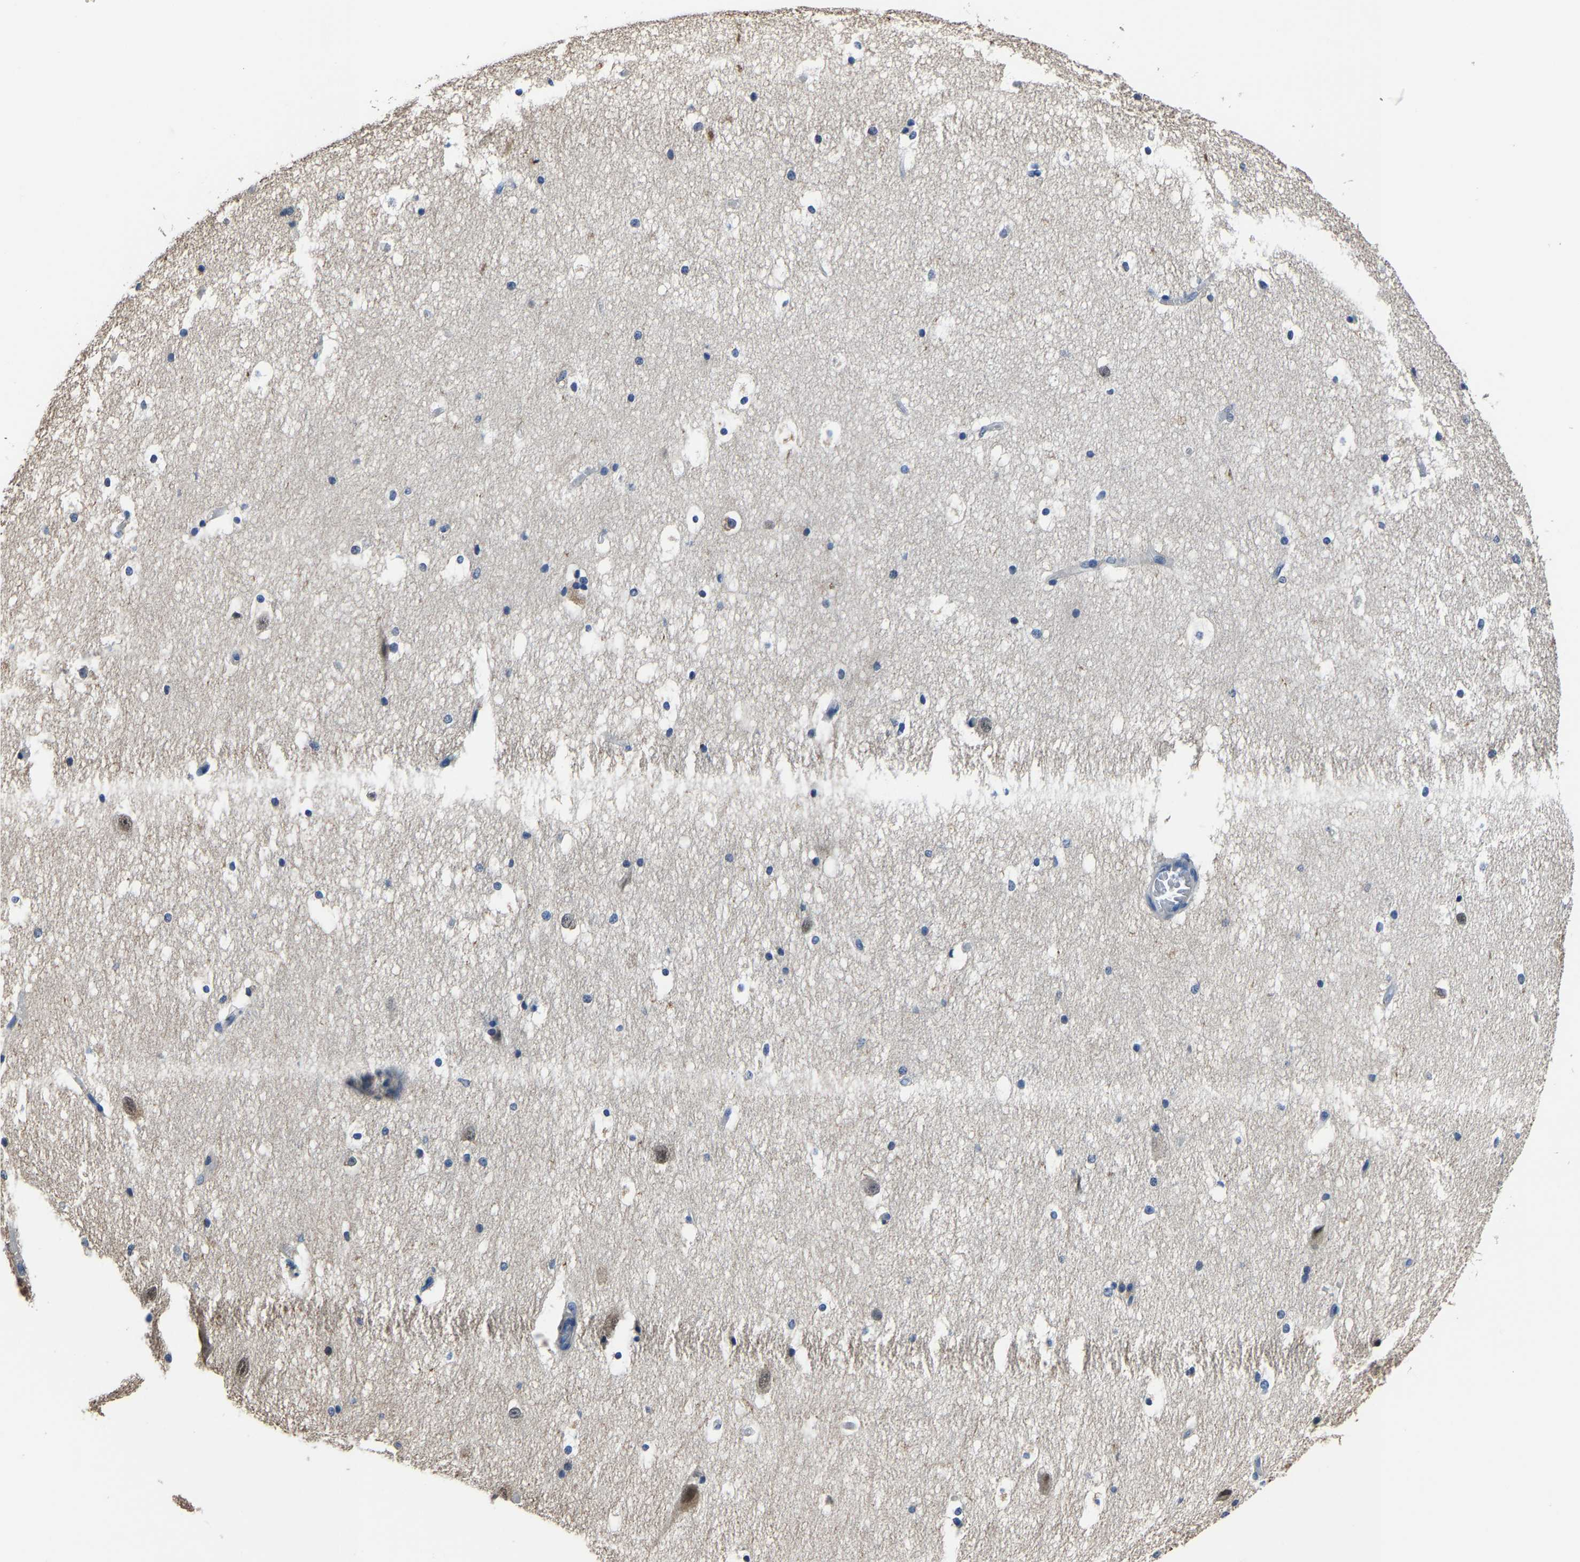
{"staining": {"intensity": "negative", "quantity": "none", "location": "none"}, "tissue": "hippocampus", "cell_type": "Glial cells", "image_type": "normal", "snomed": [{"axis": "morphology", "description": "Normal tissue, NOS"}, {"axis": "topography", "description": "Hippocampus"}], "caption": "A photomicrograph of hippocampus stained for a protein demonstrates no brown staining in glial cells.", "gene": "STRBP", "patient": {"sex": "female", "age": 19}}